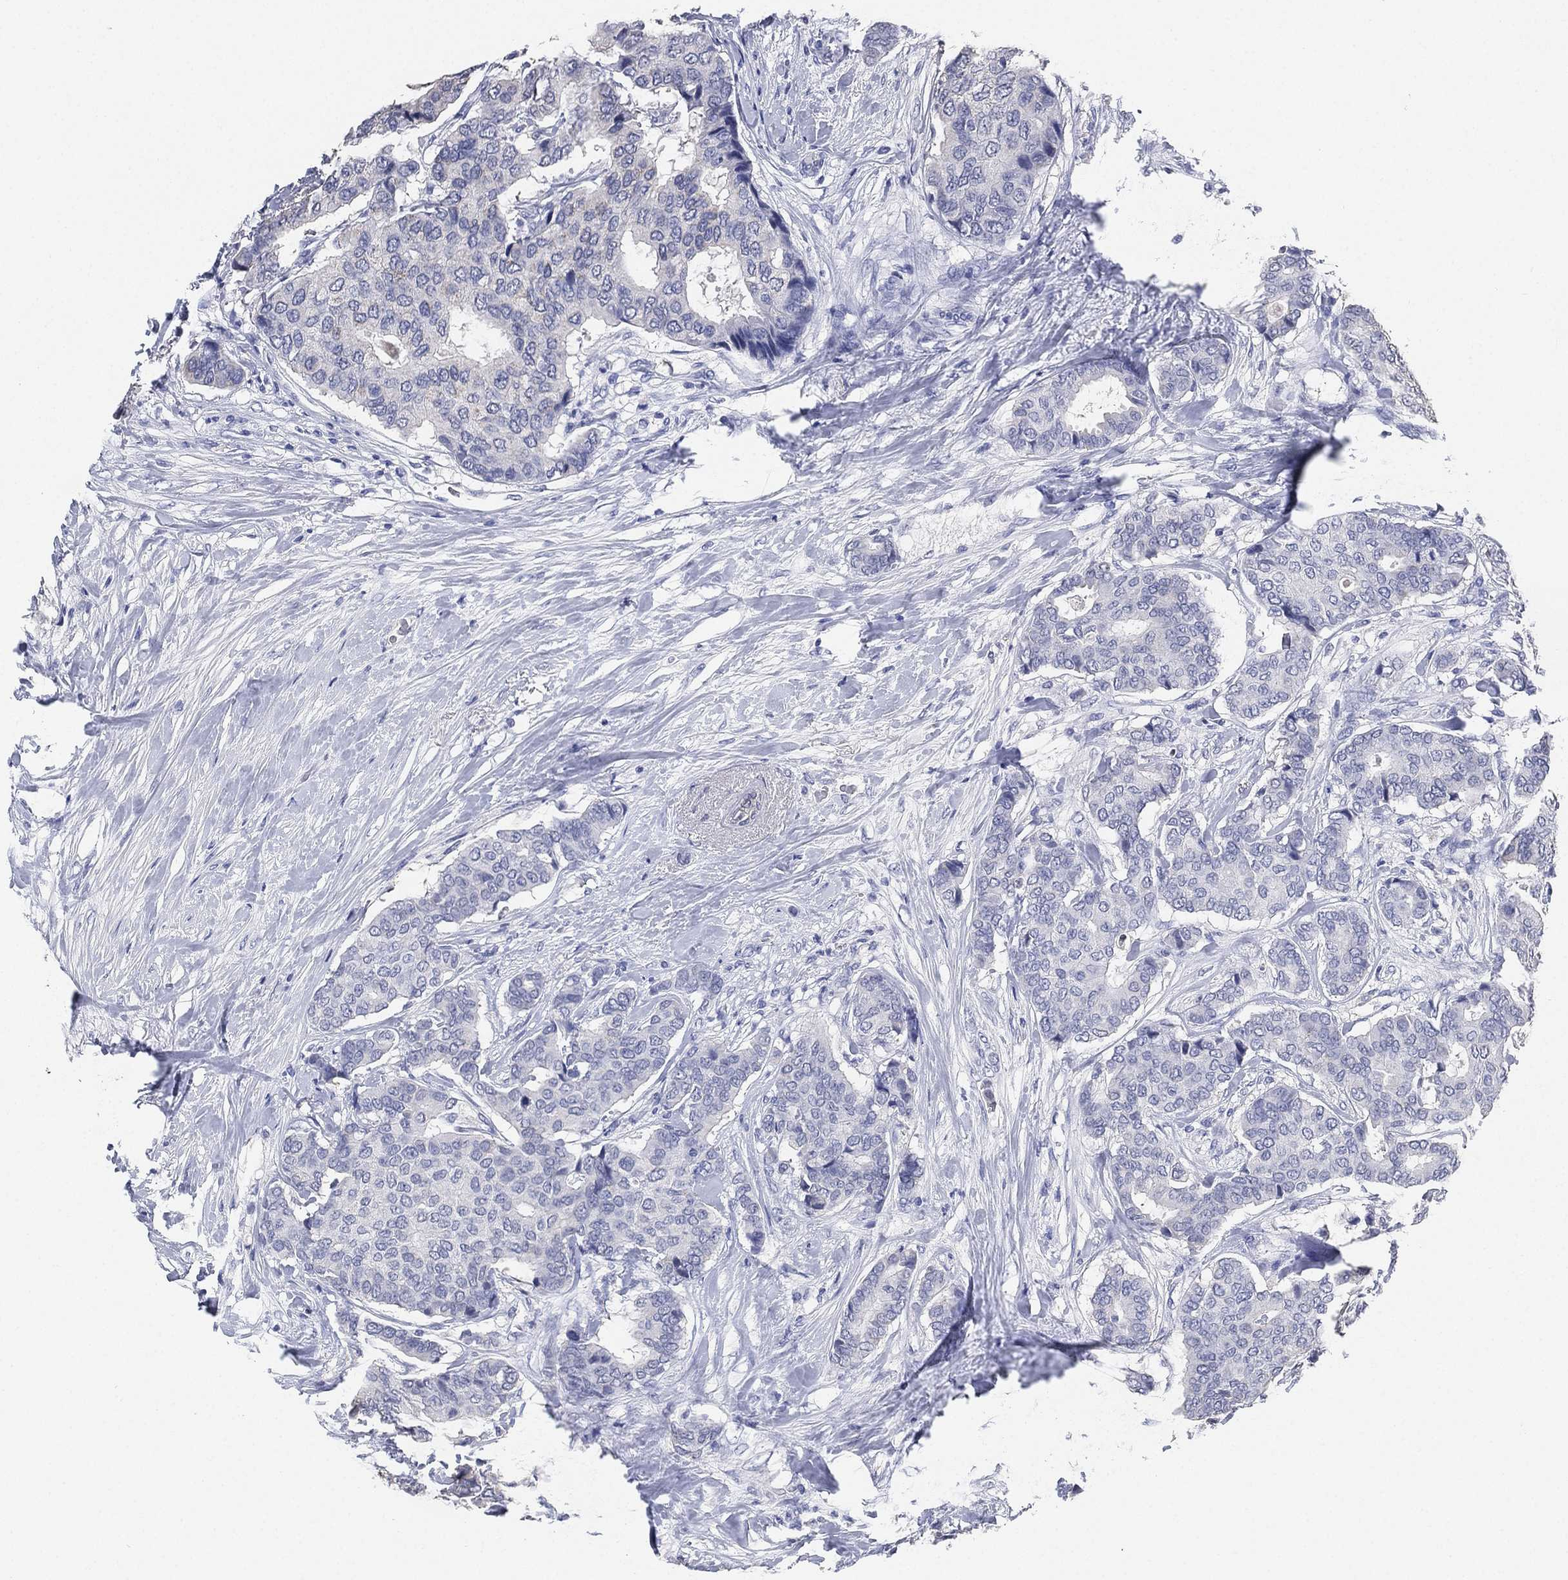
{"staining": {"intensity": "negative", "quantity": "none", "location": "none"}, "tissue": "breast cancer", "cell_type": "Tumor cells", "image_type": "cancer", "snomed": [{"axis": "morphology", "description": "Duct carcinoma"}, {"axis": "topography", "description": "Breast"}], "caption": "This is an immunohistochemistry photomicrograph of breast invasive ductal carcinoma. There is no expression in tumor cells.", "gene": "IYD", "patient": {"sex": "female", "age": 75}}